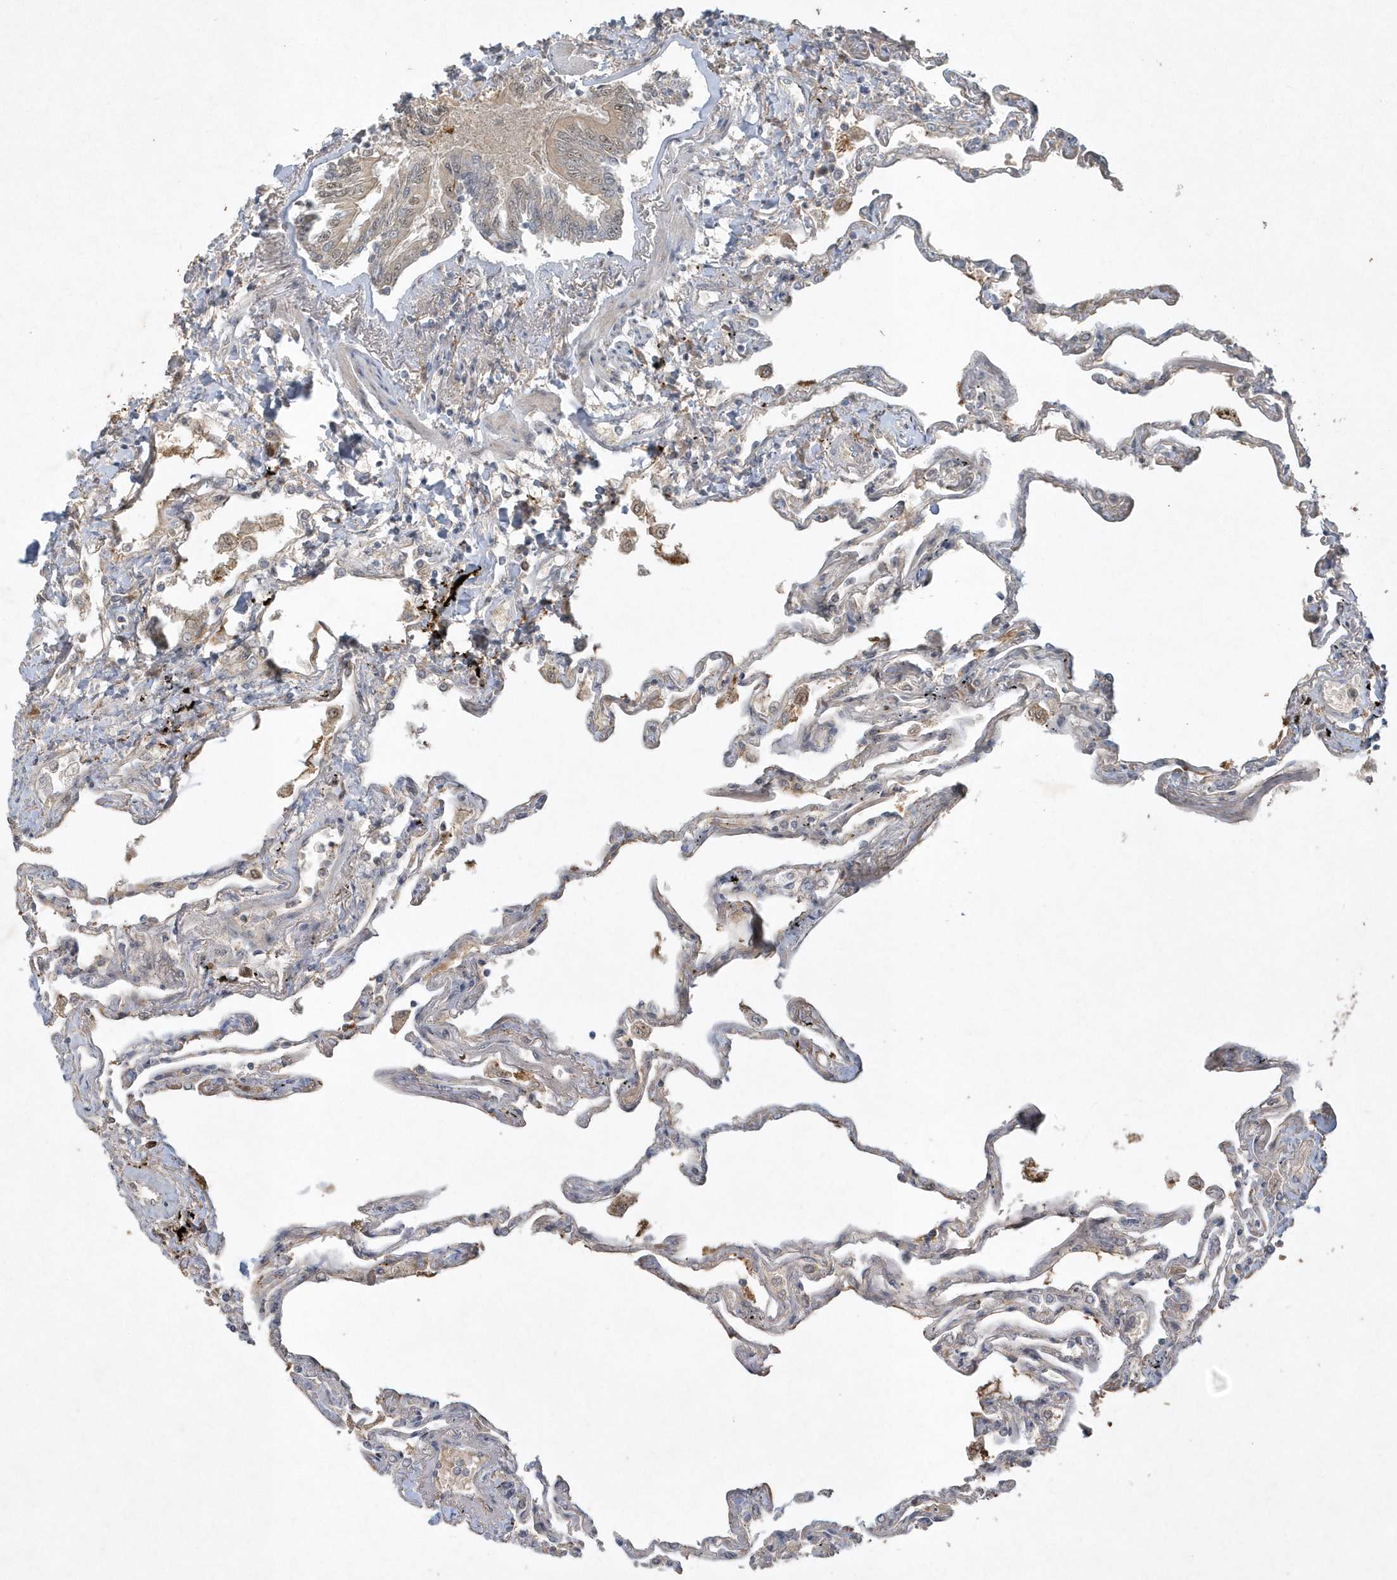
{"staining": {"intensity": "negative", "quantity": "none", "location": "none"}, "tissue": "lung", "cell_type": "Alveolar cells", "image_type": "normal", "snomed": [{"axis": "morphology", "description": "Normal tissue, NOS"}, {"axis": "topography", "description": "Lung"}], "caption": "This image is of benign lung stained with immunohistochemistry to label a protein in brown with the nuclei are counter-stained blue. There is no expression in alveolar cells.", "gene": "THG1L", "patient": {"sex": "female", "age": 67}}